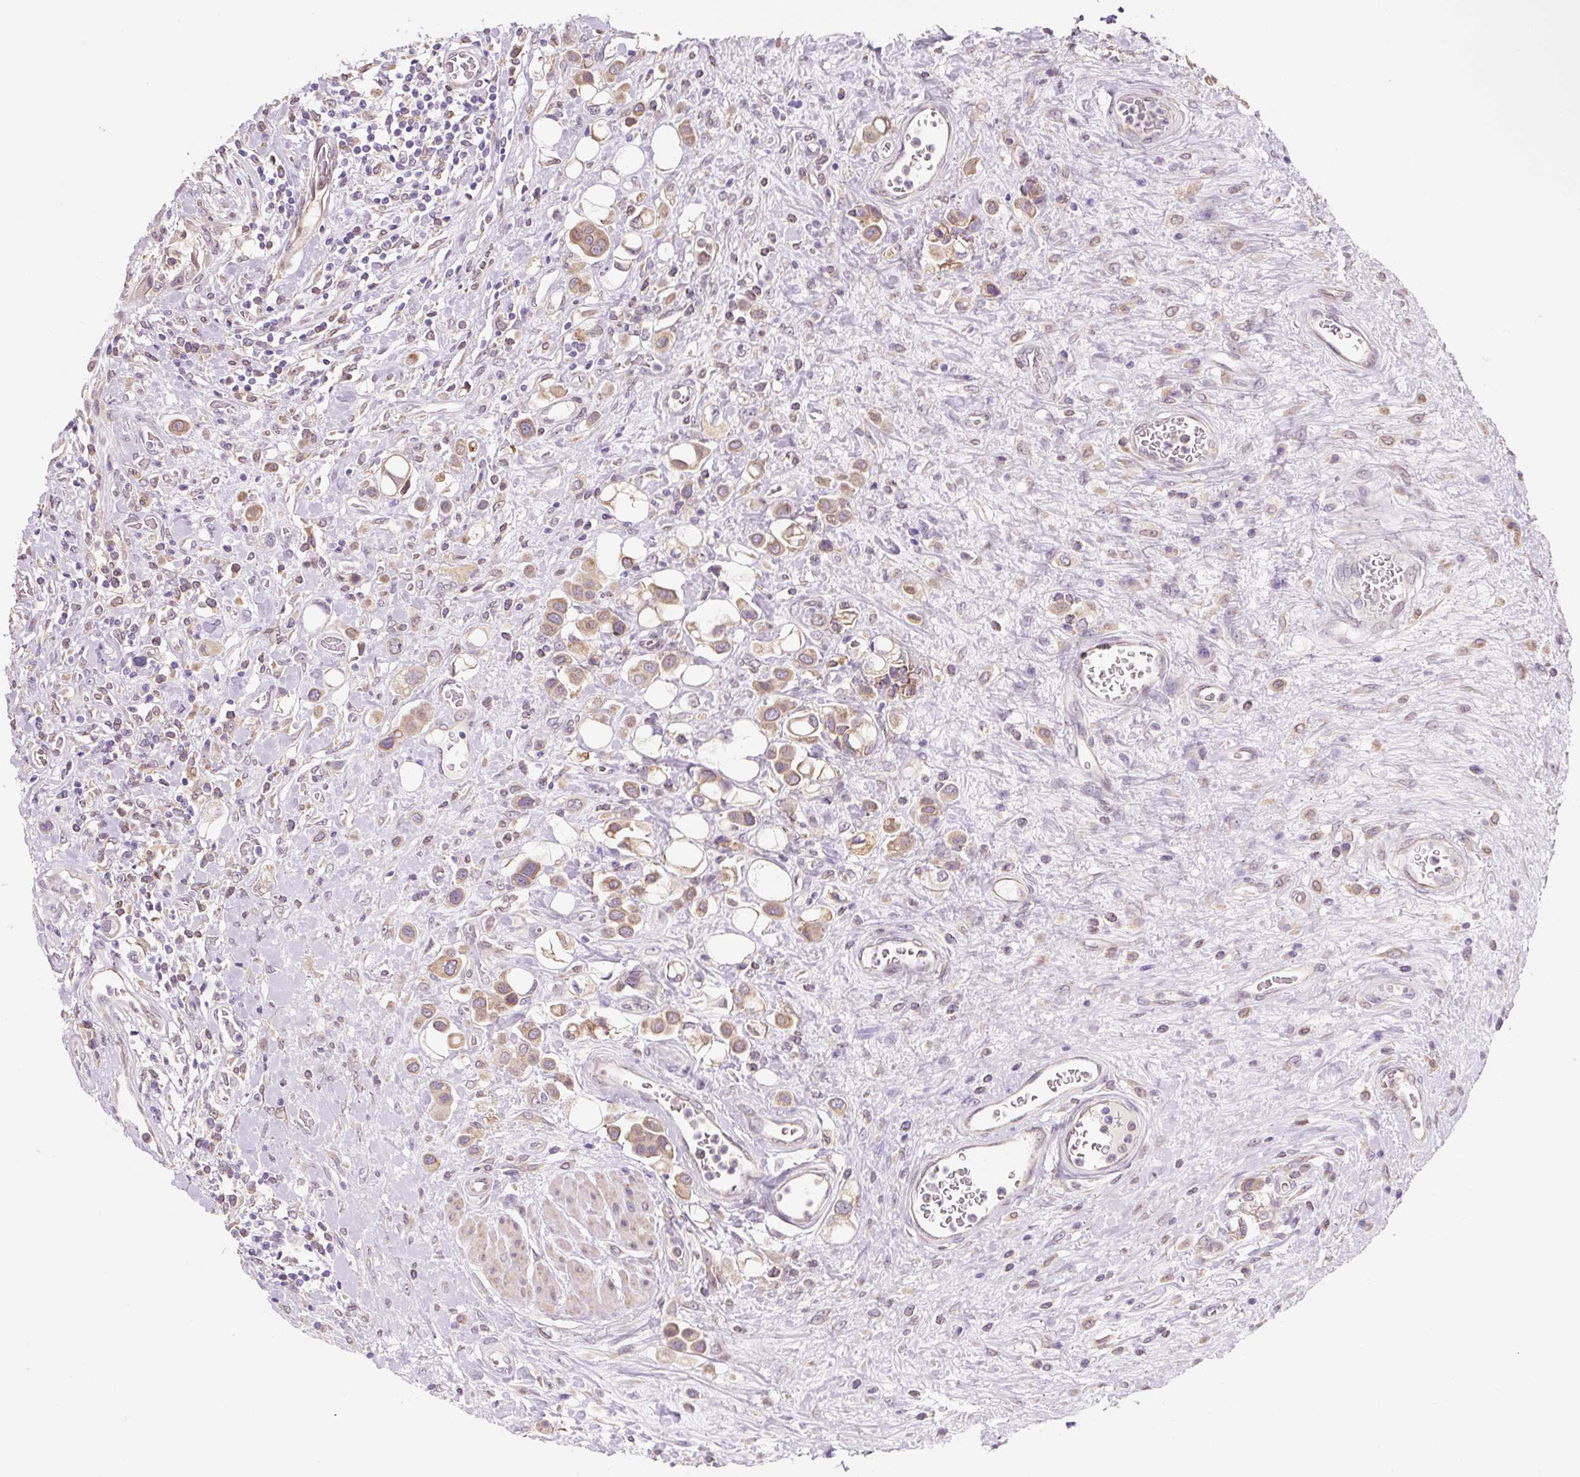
{"staining": {"intensity": "moderate", "quantity": ">75%", "location": "cytoplasmic/membranous"}, "tissue": "urothelial cancer", "cell_type": "Tumor cells", "image_type": "cancer", "snomed": [{"axis": "morphology", "description": "Urothelial carcinoma, High grade"}, {"axis": "topography", "description": "Urinary bladder"}], "caption": "The image demonstrates staining of urothelial carcinoma (high-grade), revealing moderate cytoplasmic/membranous protein expression (brown color) within tumor cells. (brown staining indicates protein expression, while blue staining denotes nuclei).", "gene": "ASRGL1", "patient": {"sex": "male", "age": 50}}